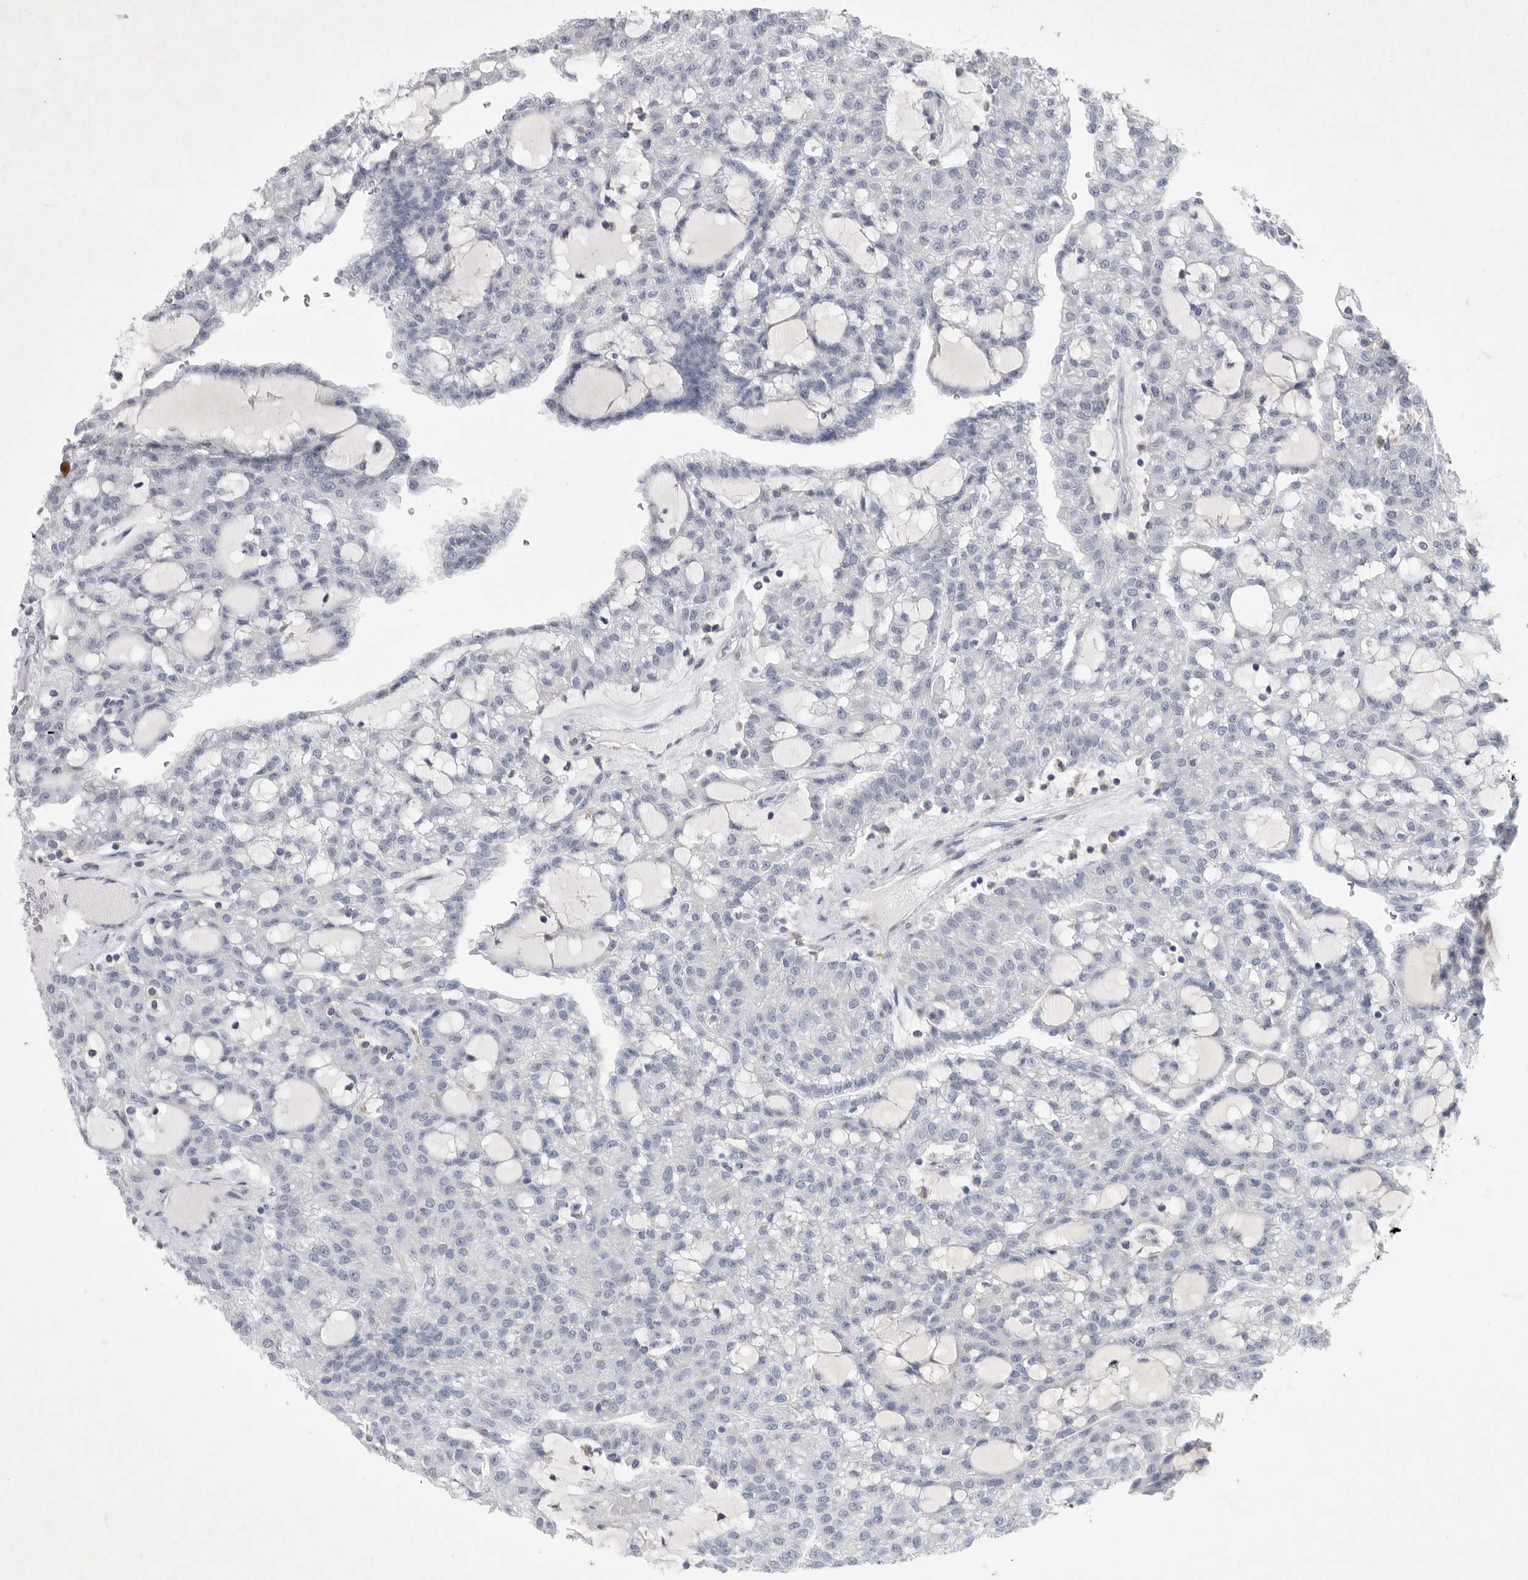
{"staining": {"intensity": "negative", "quantity": "none", "location": "none"}, "tissue": "renal cancer", "cell_type": "Tumor cells", "image_type": "cancer", "snomed": [{"axis": "morphology", "description": "Adenocarcinoma, NOS"}, {"axis": "topography", "description": "Kidney"}], "caption": "Immunohistochemical staining of adenocarcinoma (renal) displays no significant positivity in tumor cells.", "gene": "SIGLEC10", "patient": {"sex": "male", "age": 63}}